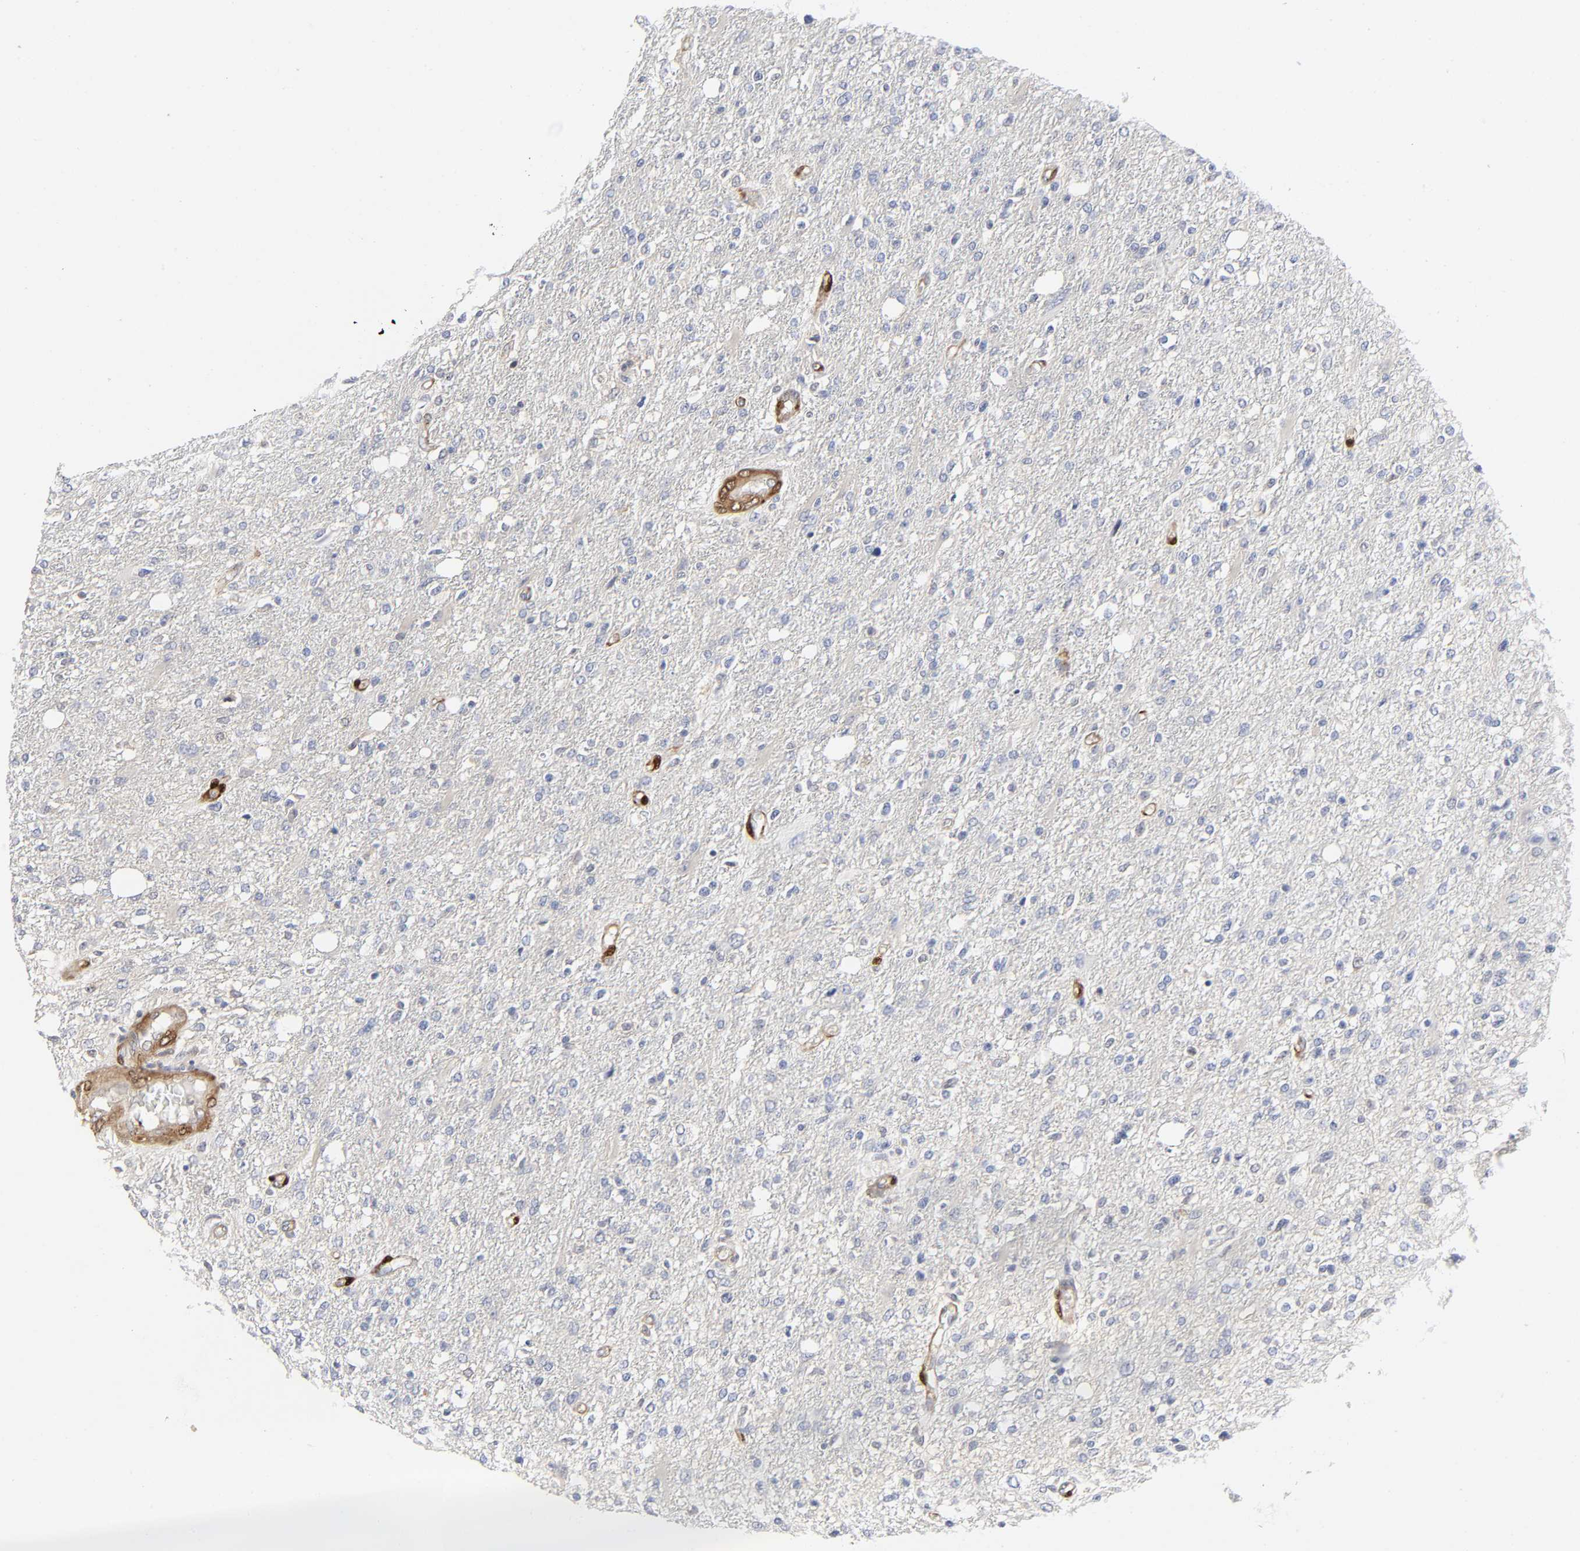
{"staining": {"intensity": "negative", "quantity": "none", "location": "none"}, "tissue": "glioma", "cell_type": "Tumor cells", "image_type": "cancer", "snomed": [{"axis": "morphology", "description": "Glioma, malignant, High grade"}, {"axis": "topography", "description": "Cerebral cortex"}], "caption": "Human glioma stained for a protein using immunohistochemistry (IHC) exhibits no staining in tumor cells.", "gene": "PTEN", "patient": {"sex": "male", "age": 76}}